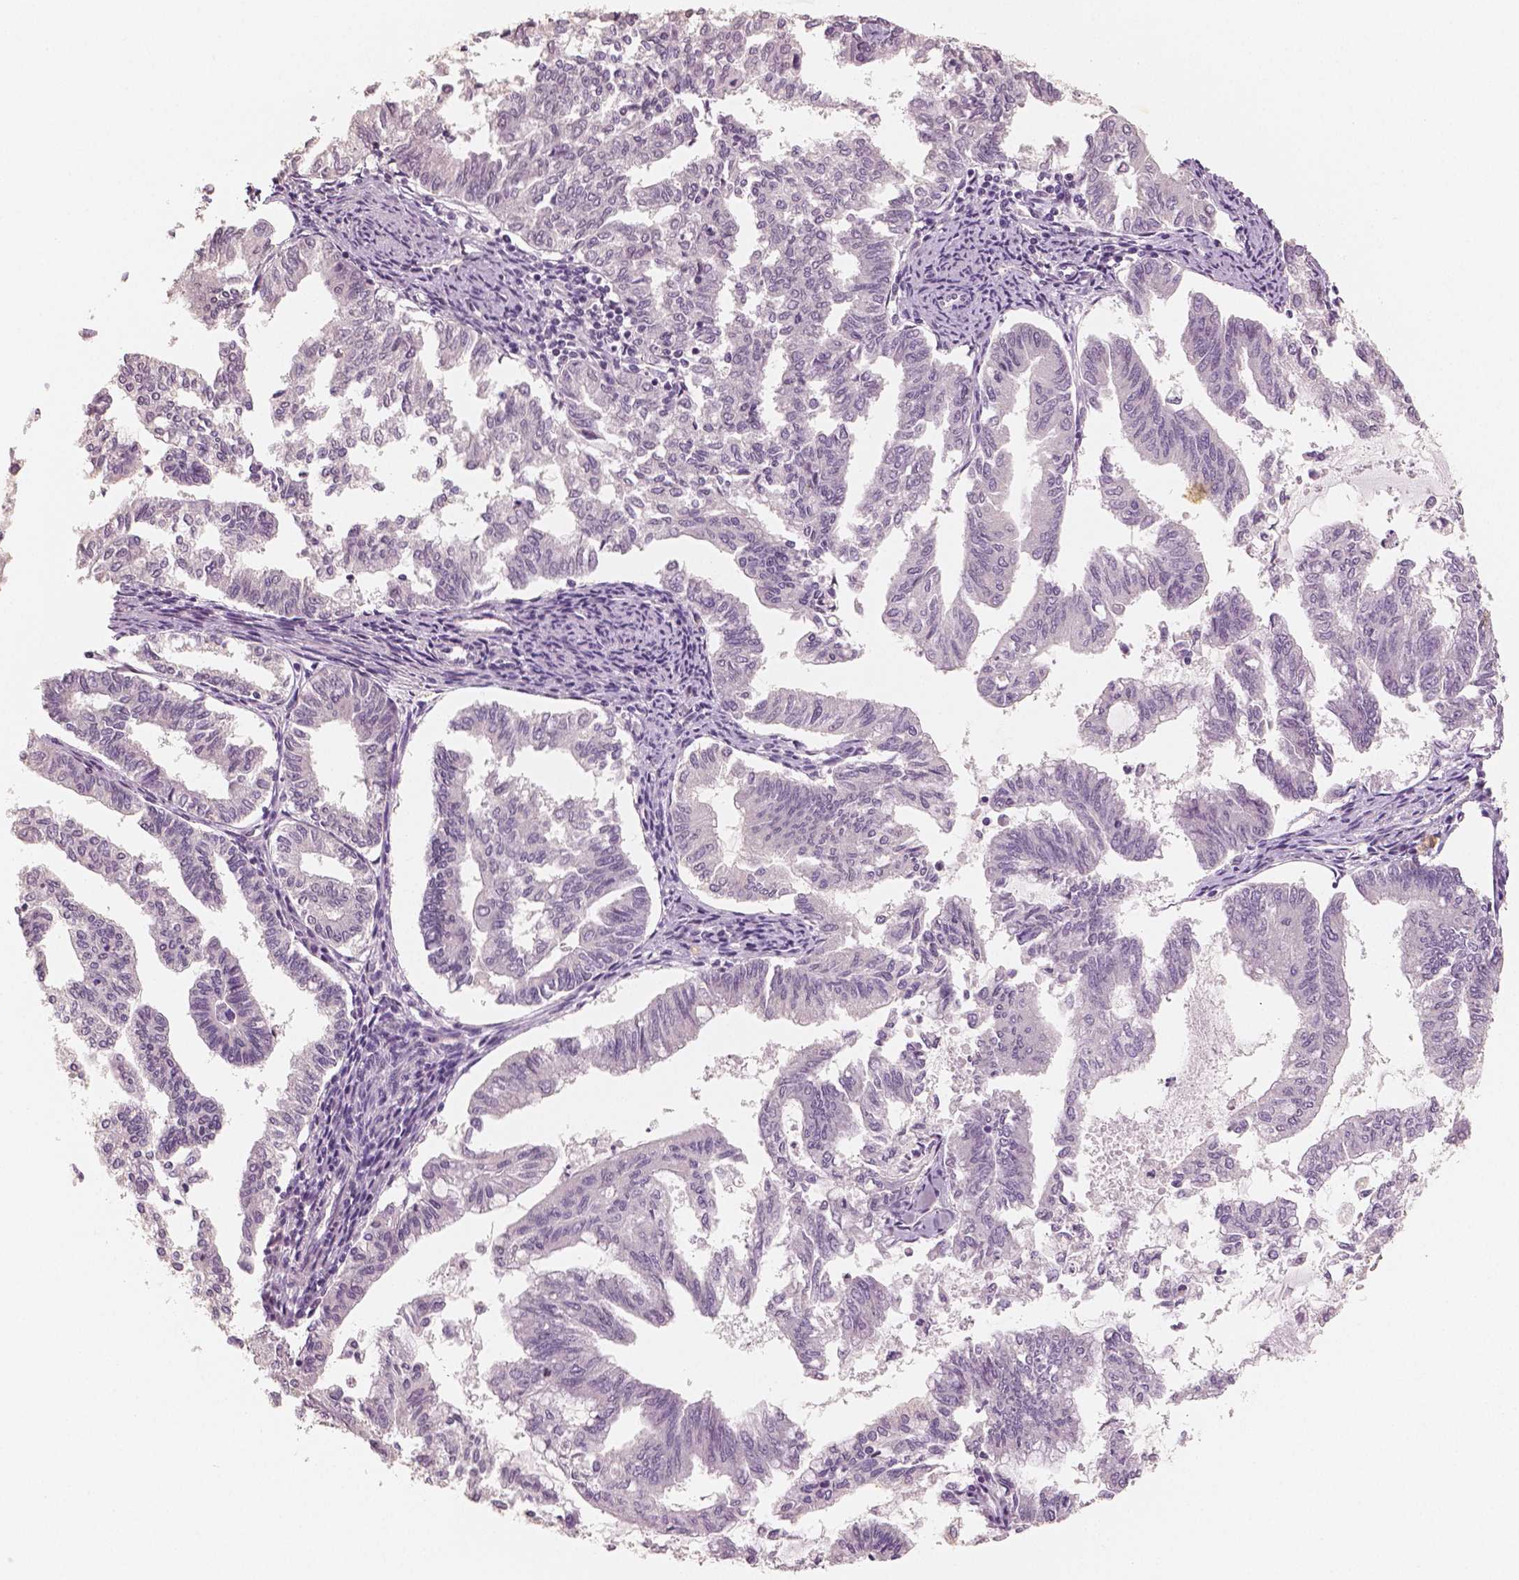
{"staining": {"intensity": "negative", "quantity": "none", "location": "none"}, "tissue": "endometrial cancer", "cell_type": "Tumor cells", "image_type": "cancer", "snomed": [{"axis": "morphology", "description": "Adenocarcinoma, NOS"}, {"axis": "topography", "description": "Endometrium"}], "caption": "This is an immunohistochemistry (IHC) micrograph of endometrial cancer. There is no staining in tumor cells.", "gene": "NECAB2", "patient": {"sex": "female", "age": 79}}